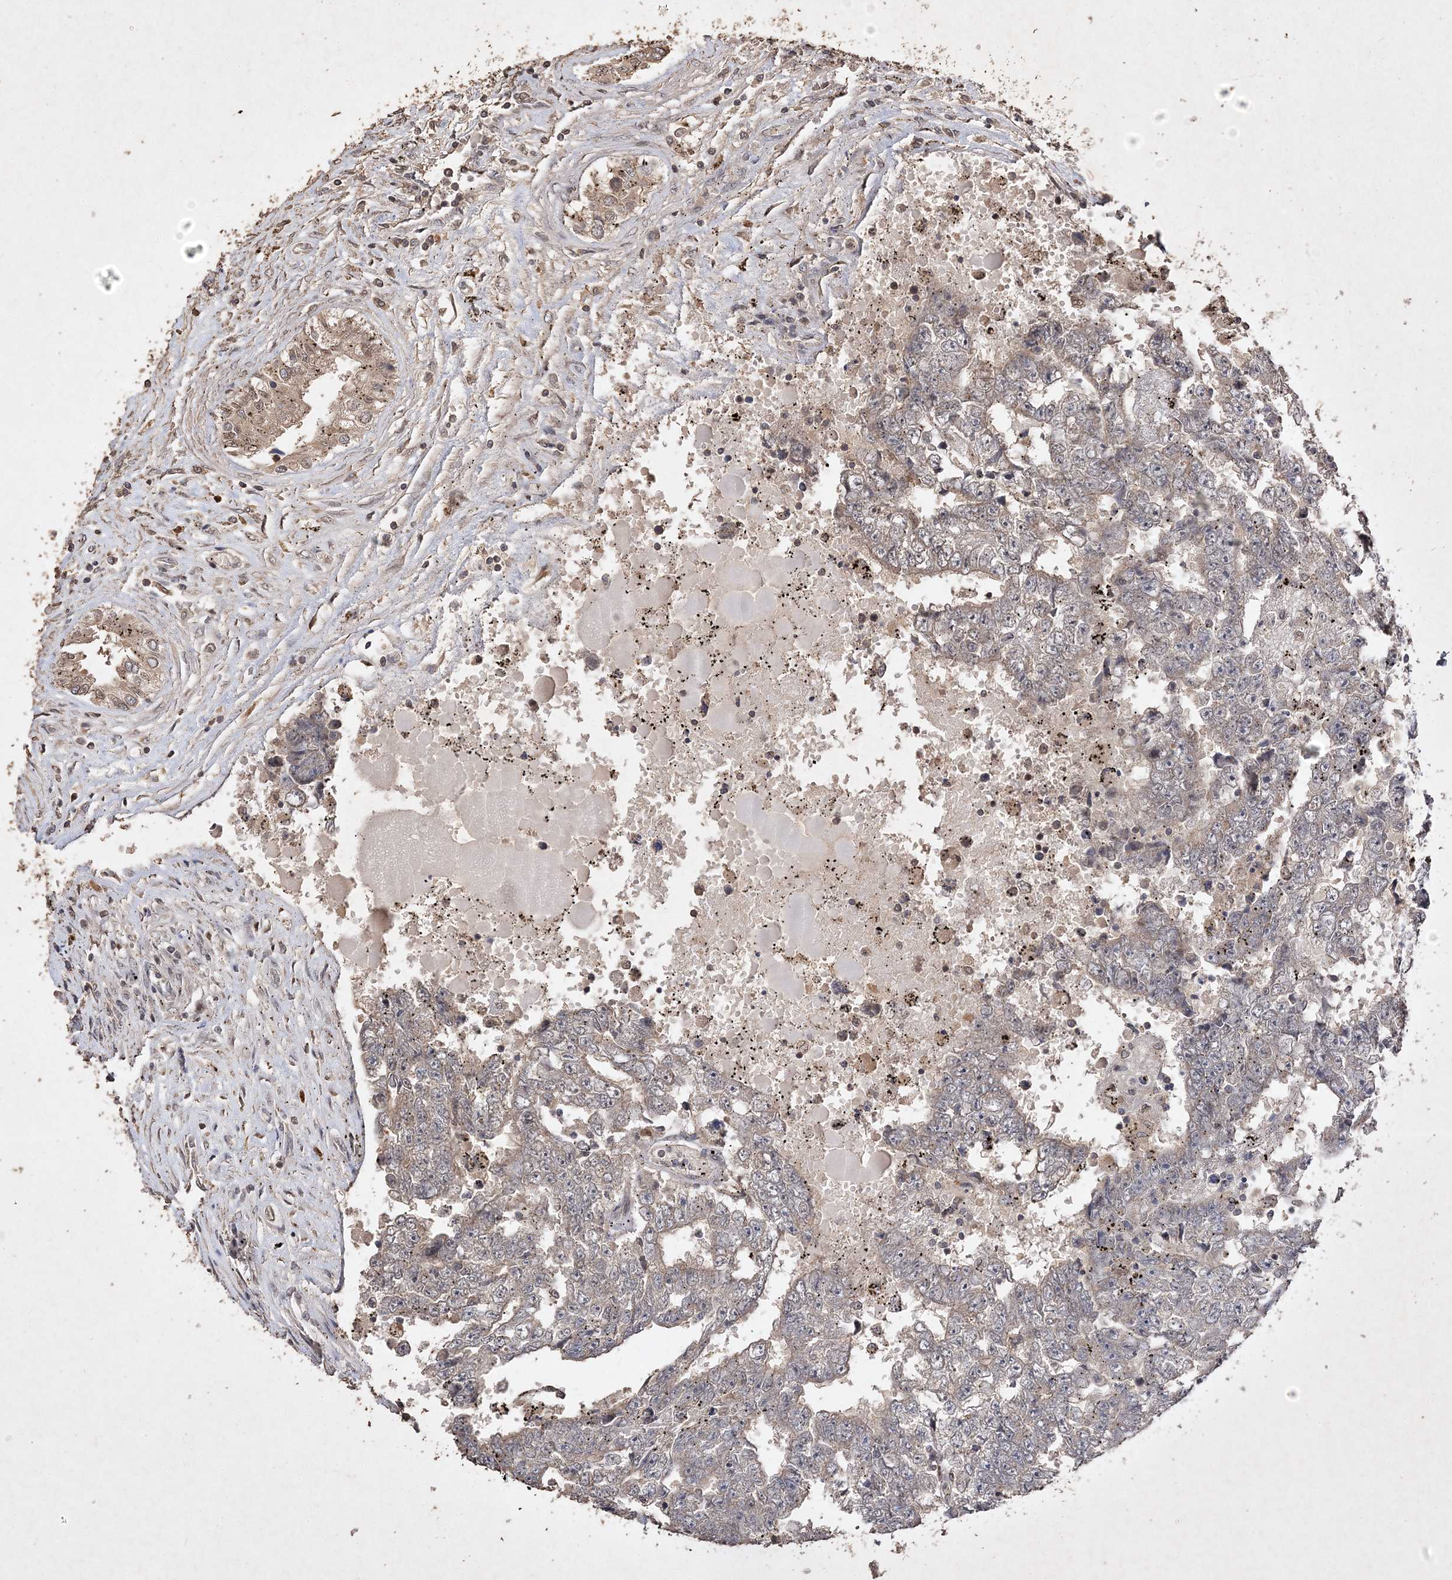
{"staining": {"intensity": "weak", "quantity": "25%-75%", "location": "cytoplasmic/membranous"}, "tissue": "testis cancer", "cell_type": "Tumor cells", "image_type": "cancer", "snomed": [{"axis": "morphology", "description": "Carcinoma, Embryonal, NOS"}, {"axis": "topography", "description": "Testis"}], "caption": "A low amount of weak cytoplasmic/membranous expression is identified in about 25%-75% of tumor cells in embryonal carcinoma (testis) tissue.", "gene": "C3orf38", "patient": {"sex": "male", "age": 25}}